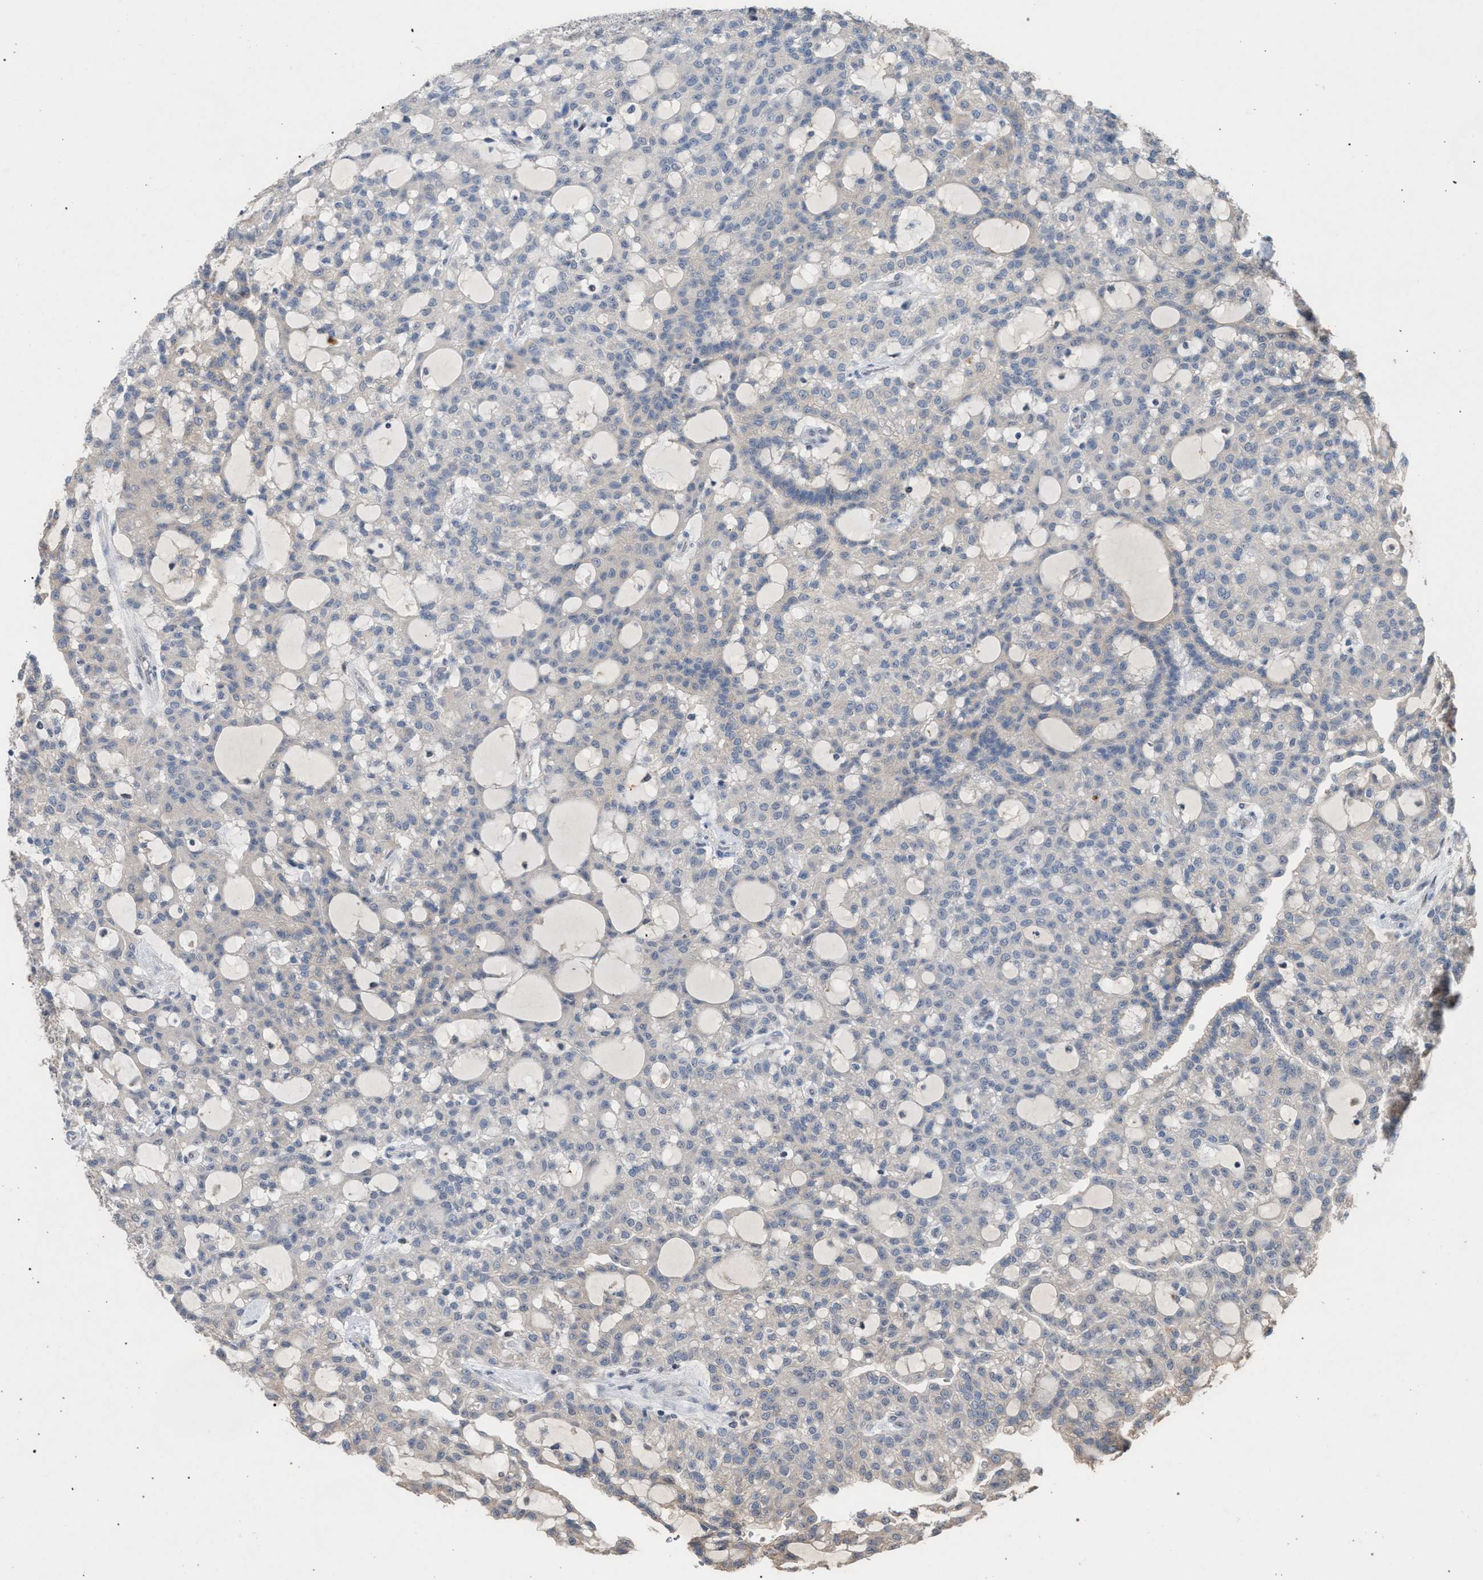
{"staining": {"intensity": "weak", "quantity": "<25%", "location": "cytoplasmic/membranous"}, "tissue": "renal cancer", "cell_type": "Tumor cells", "image_type": "cancer", "snomed": [{"axis": "morphology", "description": "Adenocarcinoma, NOS"}, {"axis": "topography", "description": "Kidney"}], "caption": "Immunohistochemical staining of adenocarcinoma (renal) reveals no significant positivity in tumor cells.", "gene": "TECPR1", "patient": {"sex": "male", "age": 63}}